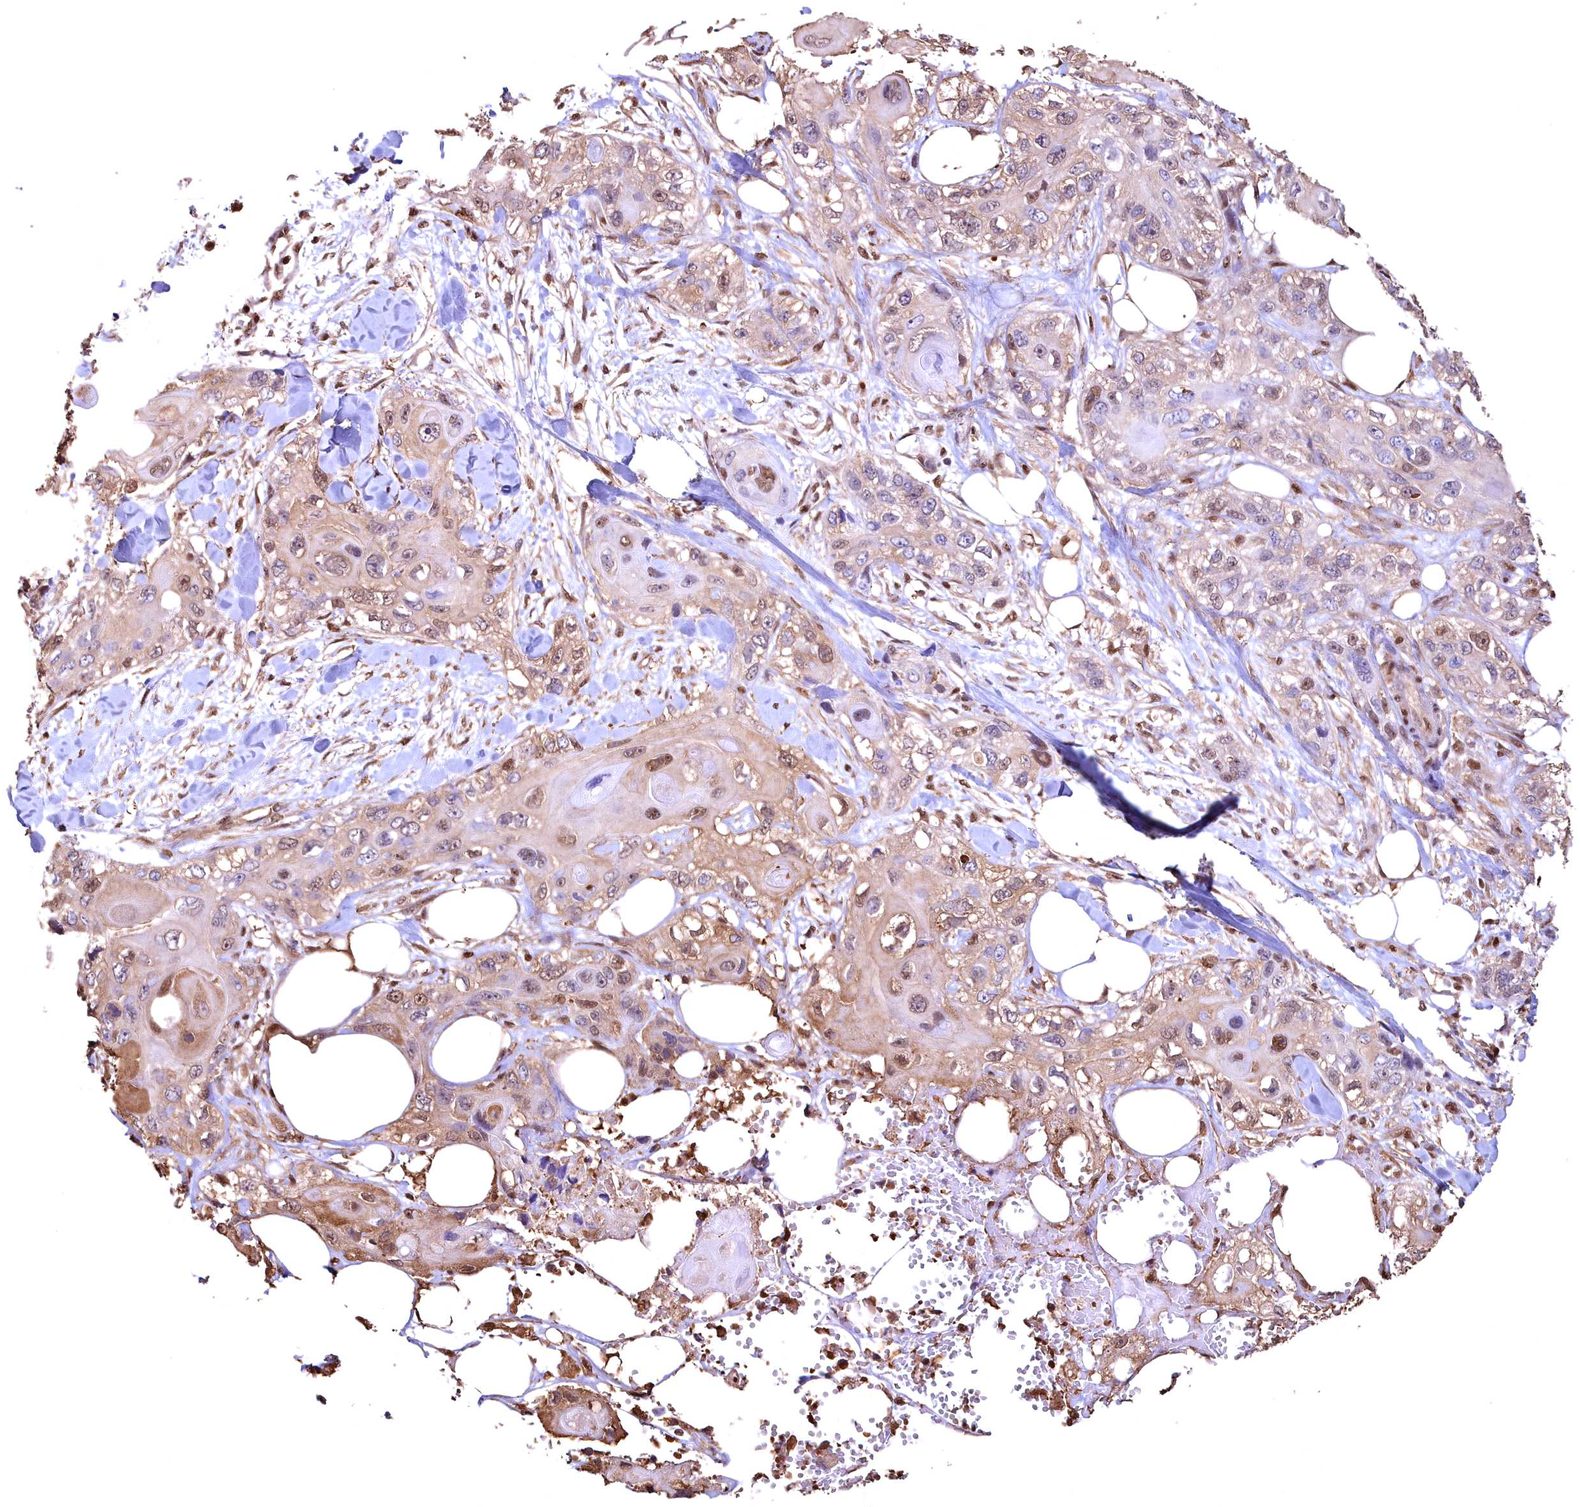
{"staining": {"intensity": "moderate", "quantity": ">75%", "location": "nuclear"}, "tissue": "skin cancer", "cell_type": "Tumor cells", "image_type": "cancer", "snomed": [{"axis": "morphology", "description": "Normal tissue, NOS"}, {"axis": "morphology", "description": "Squamous cell carcinoma, NOS"}, {"axis": "topography", "description": "Skin"}], "caption": "Immunohistochemical staining of human skin squamous cell carcinoma exhibits medium levels of moderate nuclear positivity in about >75% of tumor cells.", "gene": "GAPDH", "patient": {"sex": "male", "age": 72}}